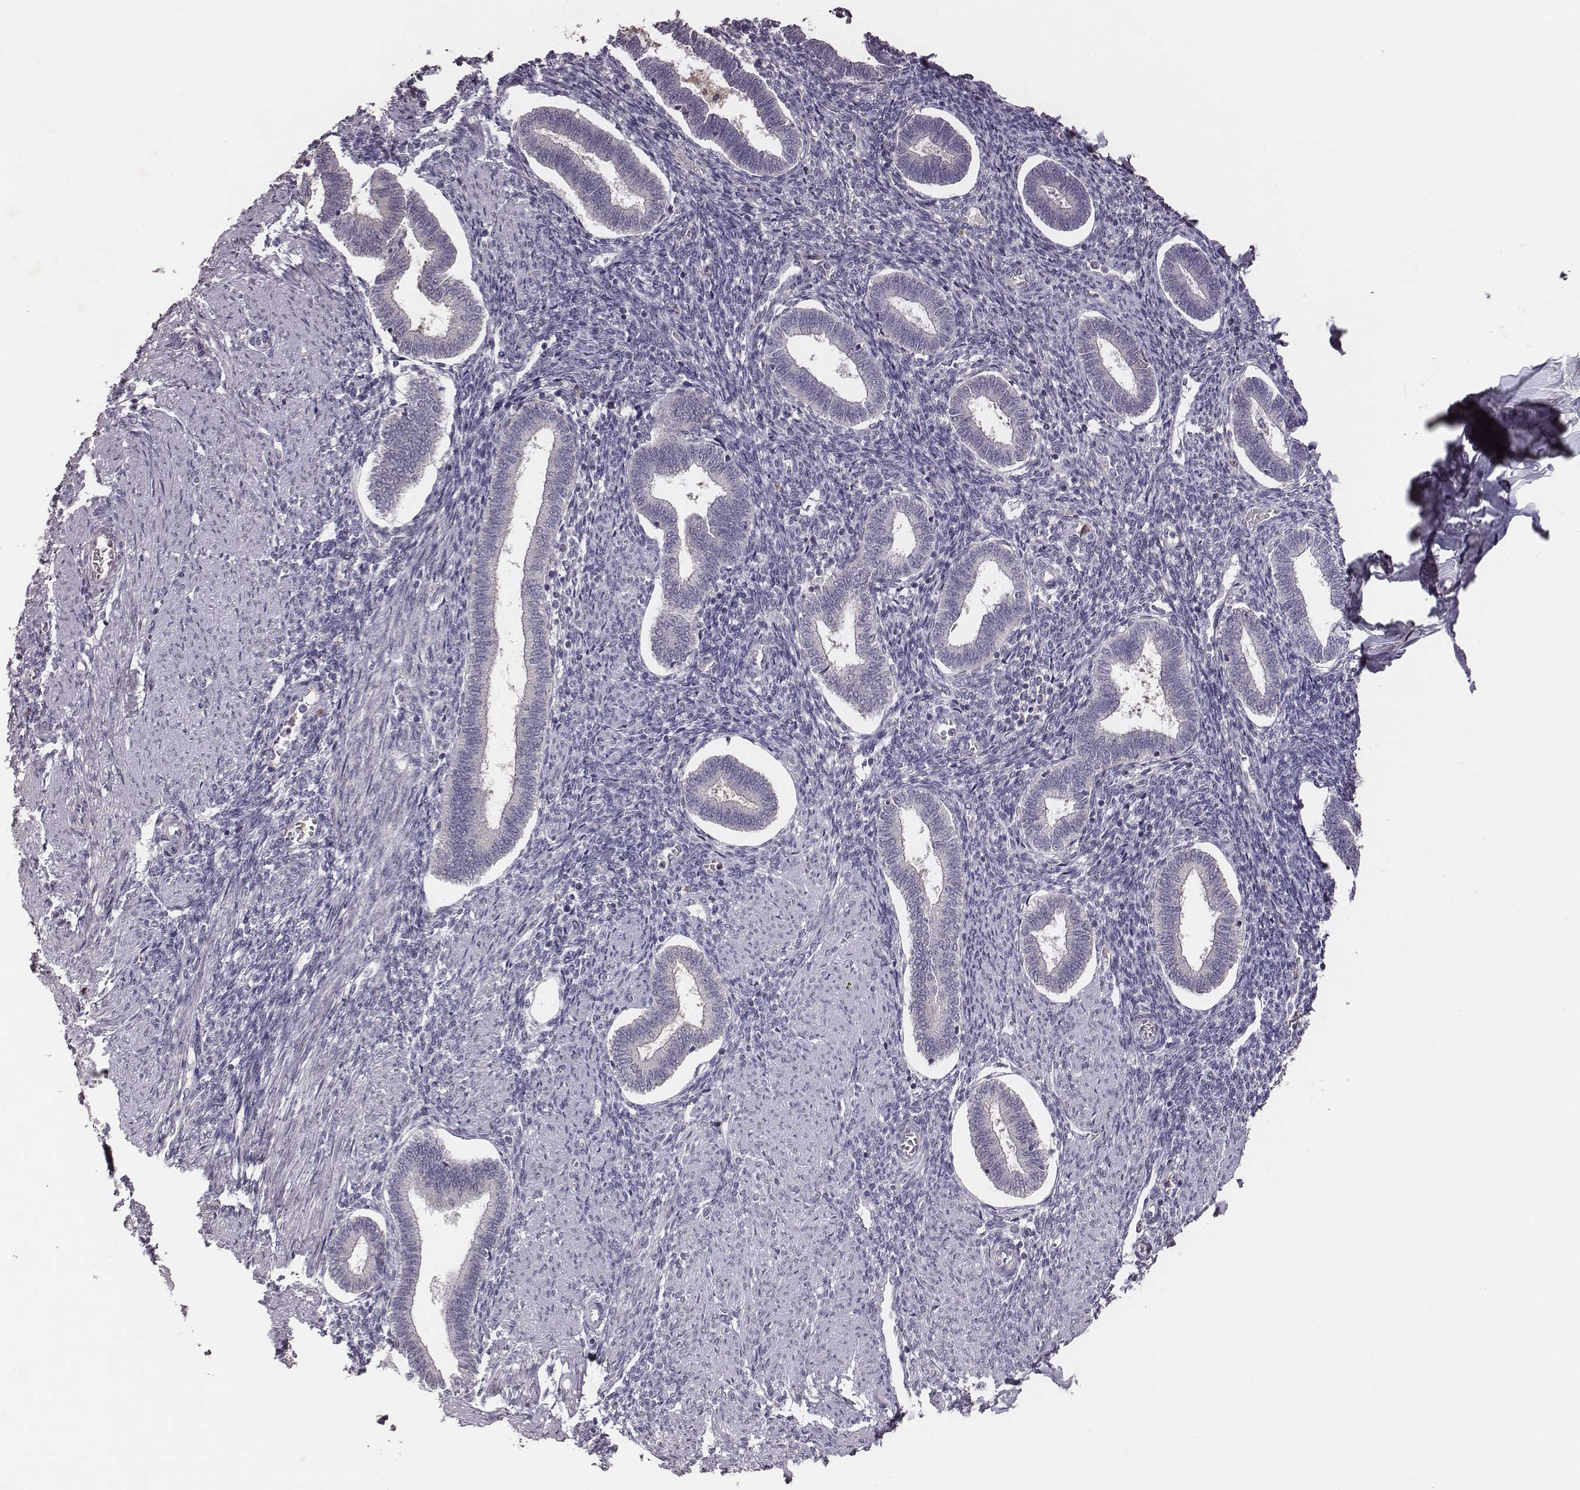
{"staining": {"intensity": "negative", "quantity": "none", "location": "none"}, "tissue": "endometrium", "cell_type": "Cells in endometrial stroma", "image_type": "normal", "snomed": [{"axis": "morphology", "description": "Normal tissue, NOS"}, {"axis": "topography", "description": "Endometrium"}], "caption": "IHC photomicrograph of normal endometrium stained for a protein (brown), which shows no expression in cells in endometrial stroma.", "gene": "SLC22A6", "patient": {"sex": "female", "age": 42}}